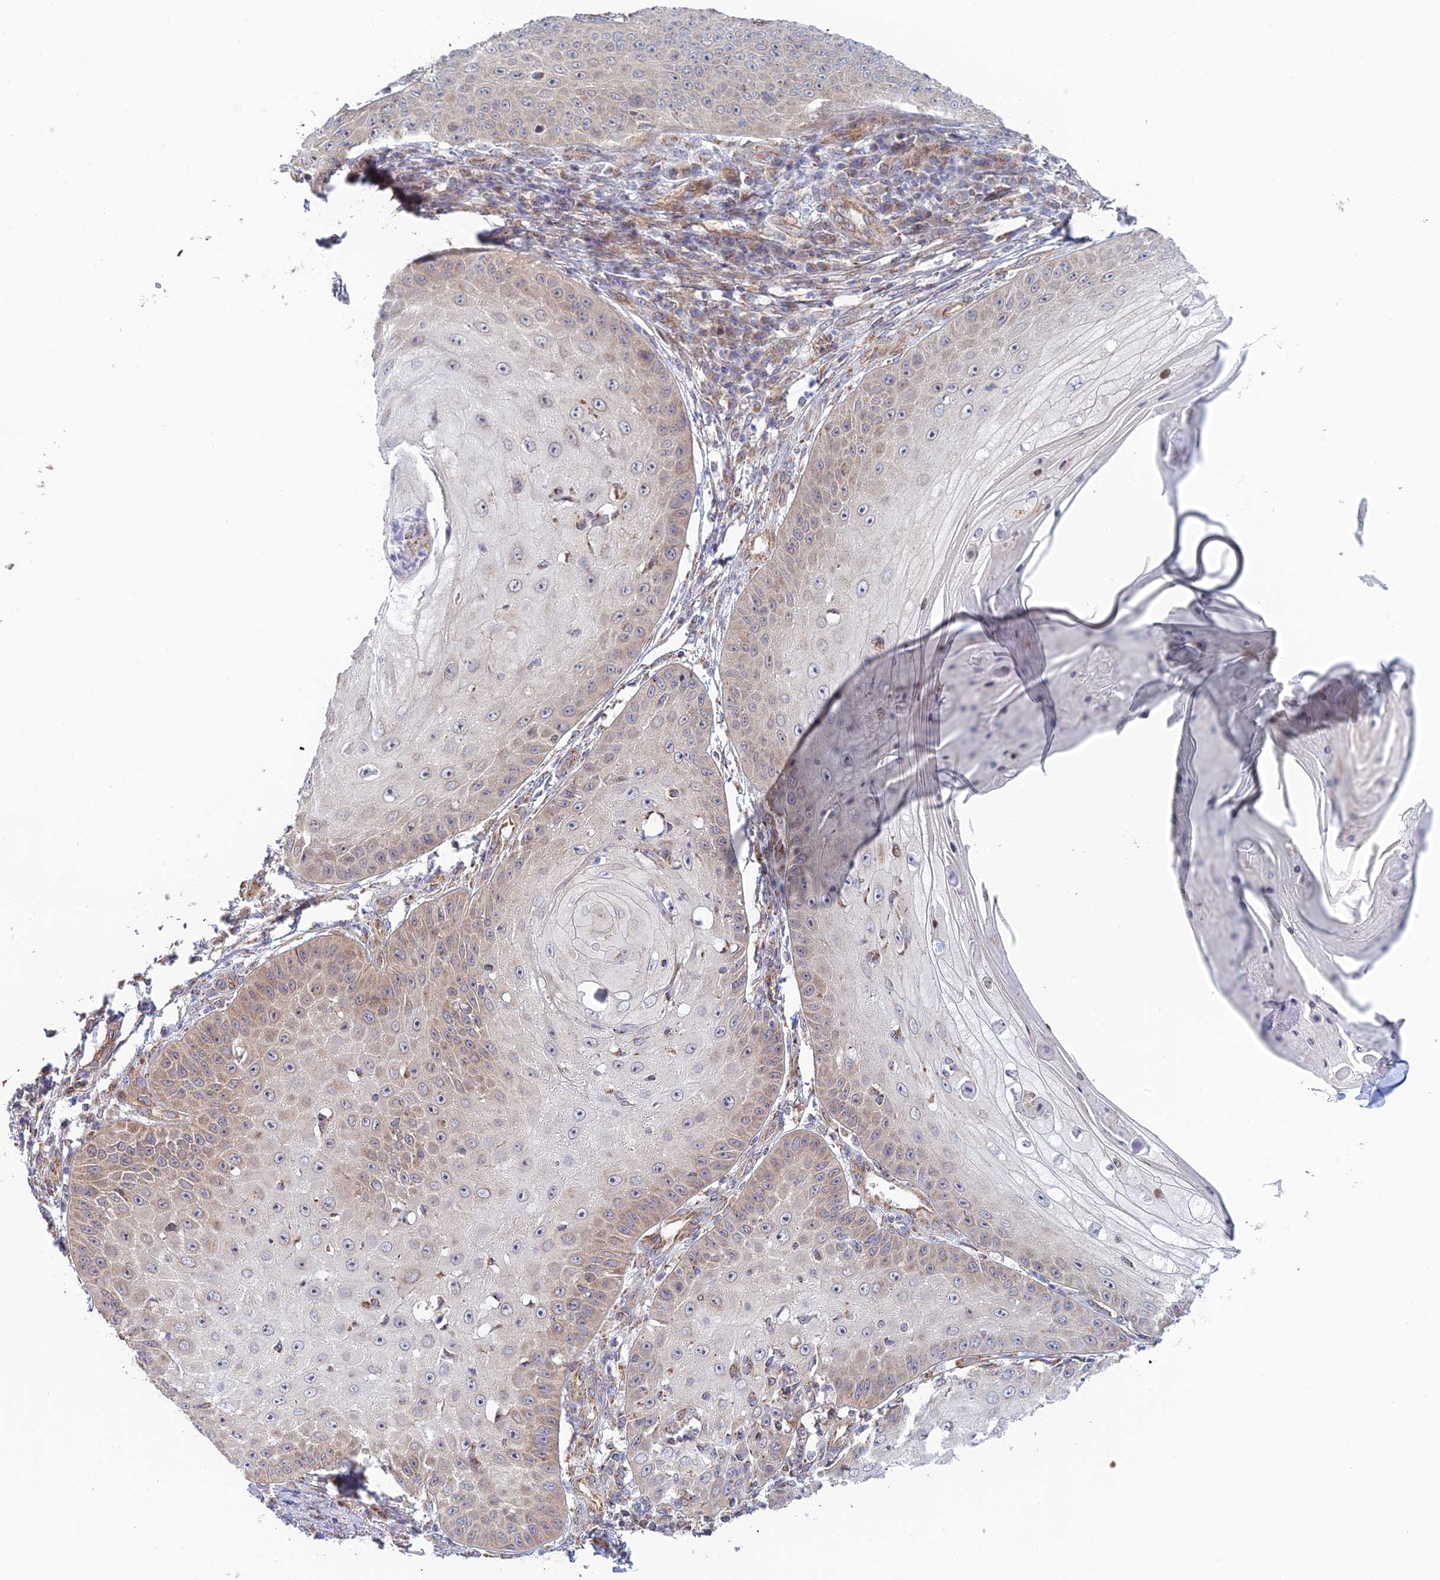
{"staining": {"intensity": "weak", "quantity": "25%-75%", "location": "cytoplasmic/membranous"}, "tissue": "skin cancer", "cell_type": "Tumor cells", "image_type": "cancer", "snomed": [{"axis": "morphology", "description": "Squamous cell carcinoma, NOS"}, {"axis": "topography", "description": "Skin"}], "caption": "IHC of skin cancer demonstrates low levels of weak cytoplasmic/membranous expression in approximately 25%-75% of tumor cells.", "gene": "HOOK2", "patient": {"sex": "male", "age": 70}}